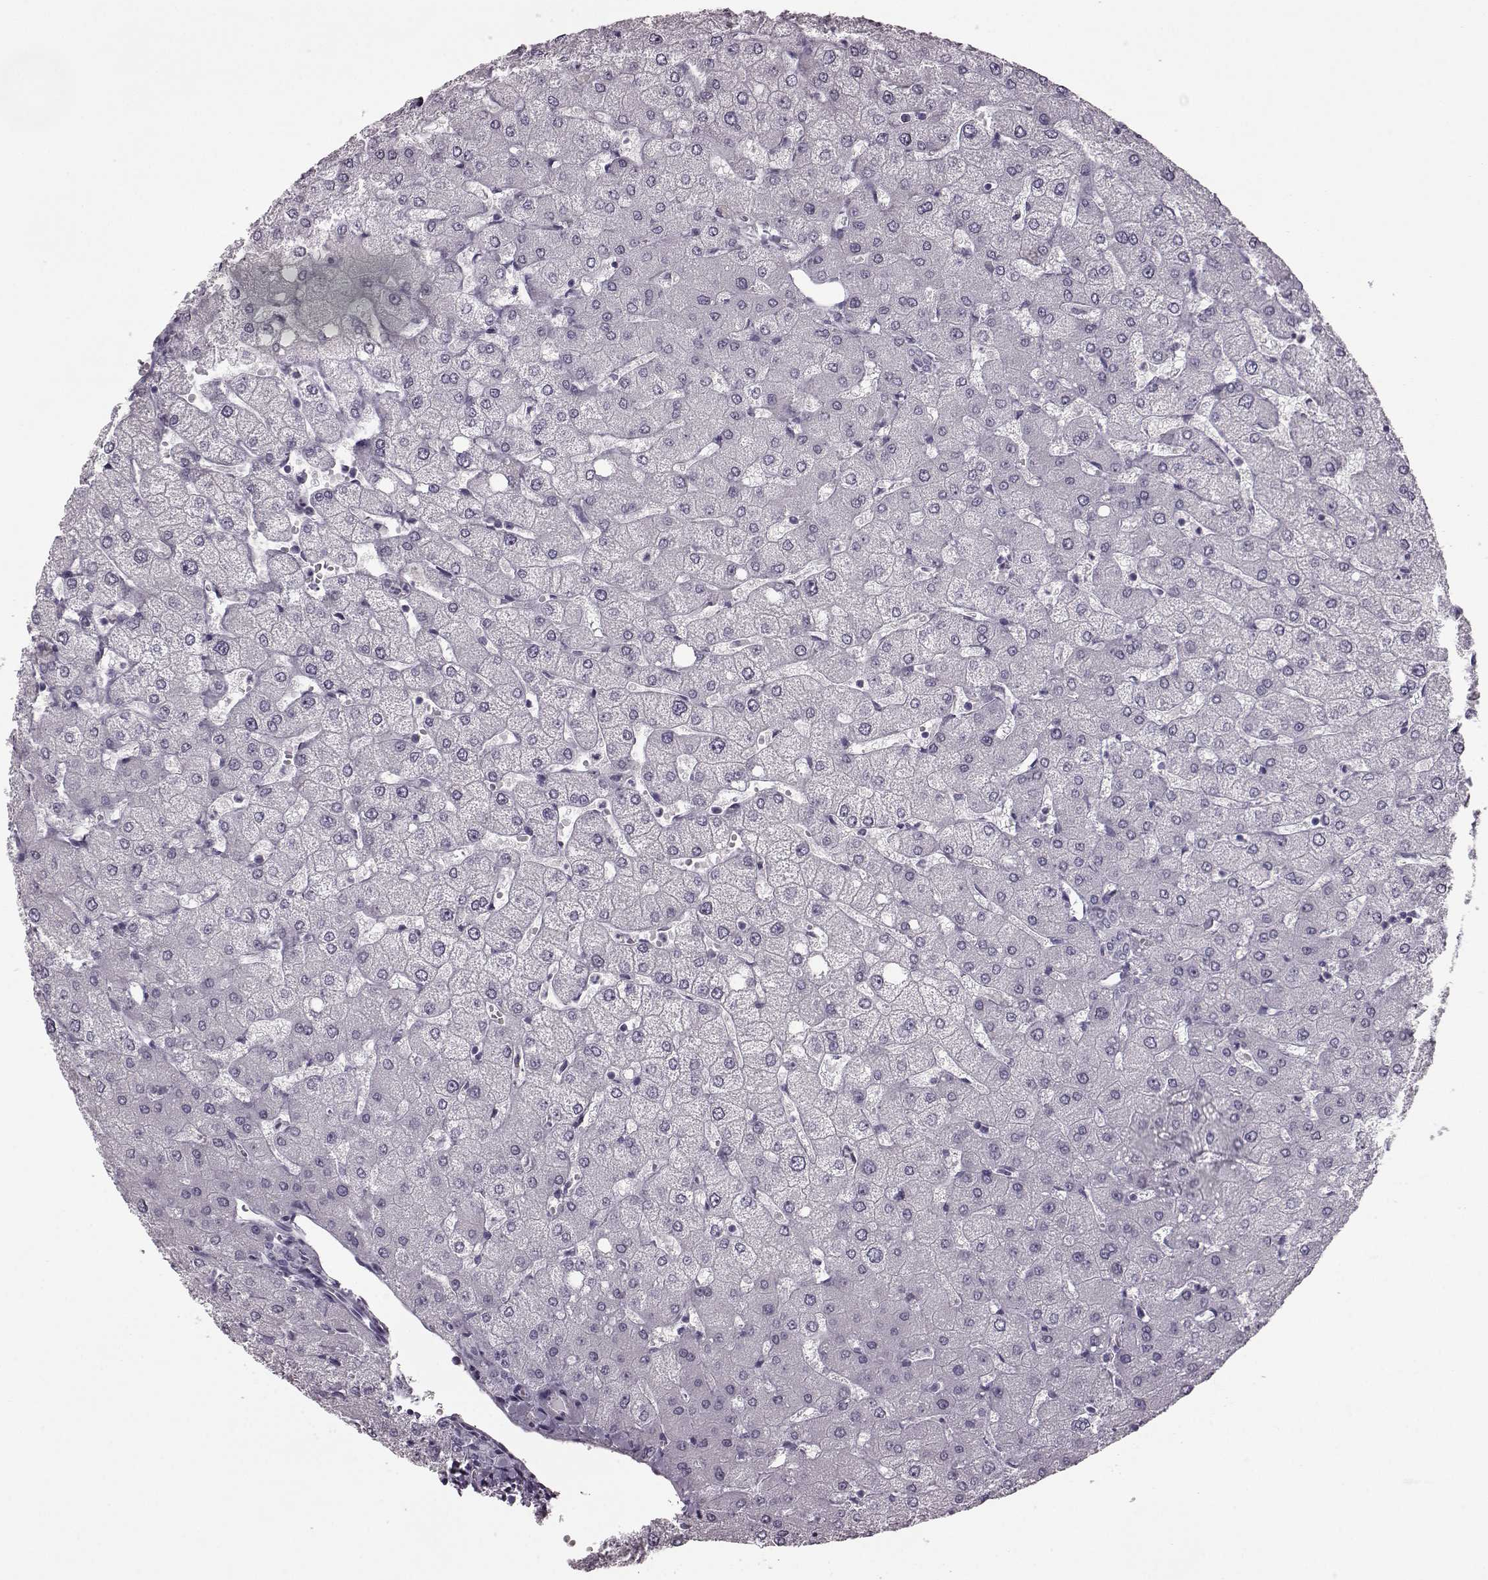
{"staining": {"intensity": "negative", "quantity": "none", "location": "none"}, "tissue": "liver", "cell_type": "Cholangiocytes", "image_type": "normal", "snomed": [{"axis": "morphology", "description": "Normal tissue, NOS"}, {"axis": "topography", "description": "Liver"}], "caption": "The histopathology image demonstrates no significant positivity in cholangiocytes of liver. (DAB (3,3'-diaminobenzidine) immunohistochemistry with hematoxylin counter stain).", "gene": "JSRP1", "patient": {"sex": "female", "age": 54}}